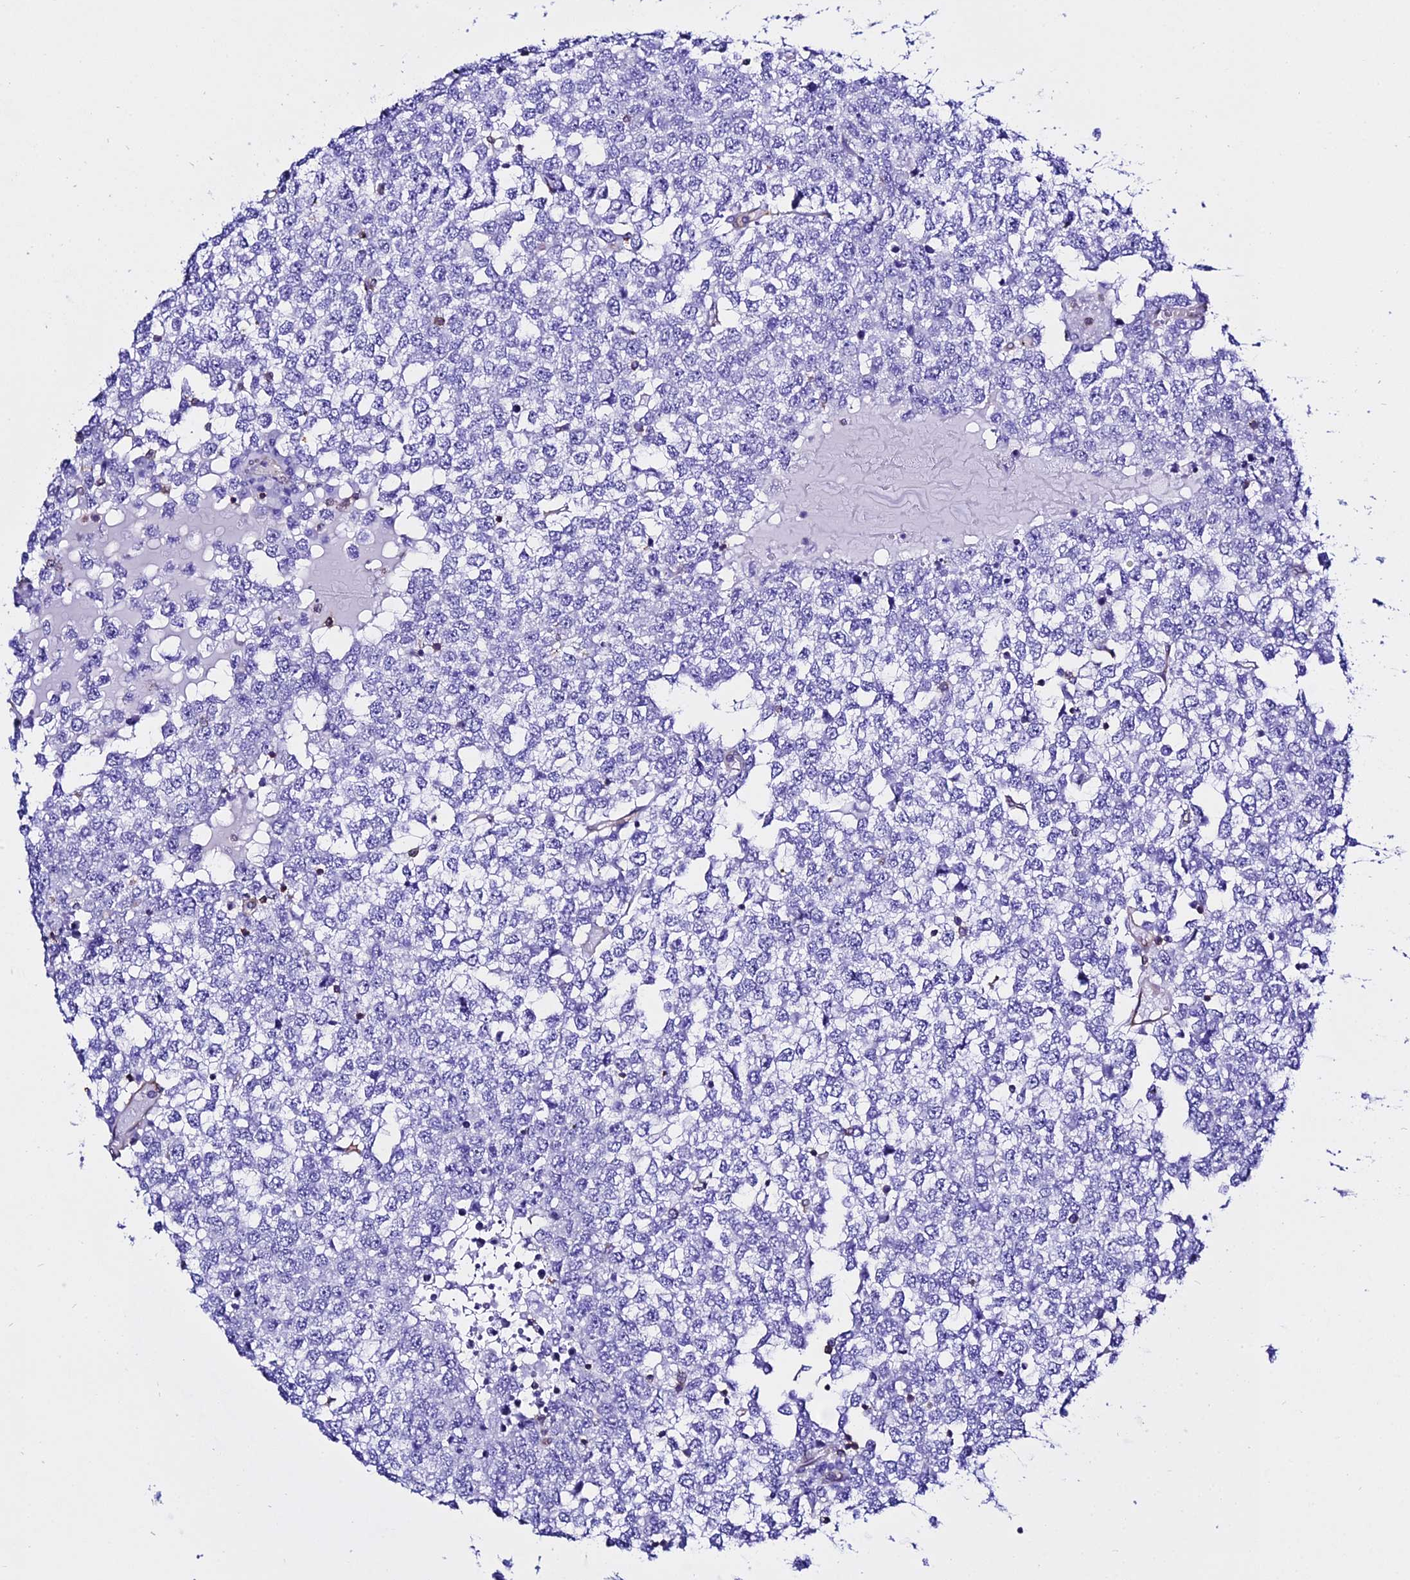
{"staining": {"intensity": "negative", "quantity": "none", "location": "none"}, "tissue": "testis cancer", "cell_type": "Tumor cells", "image_type": "cancer", "snomed": [{"axis": "morphology", "description": "Seminoma, NOS"}, {"axis": "topography", "description": "Testis"}], "caption": "Tumor cells are negative for brown protein staining in testis cancer.", "gene": "S100A16", "patient": {"sex": "male", "age": 65}}